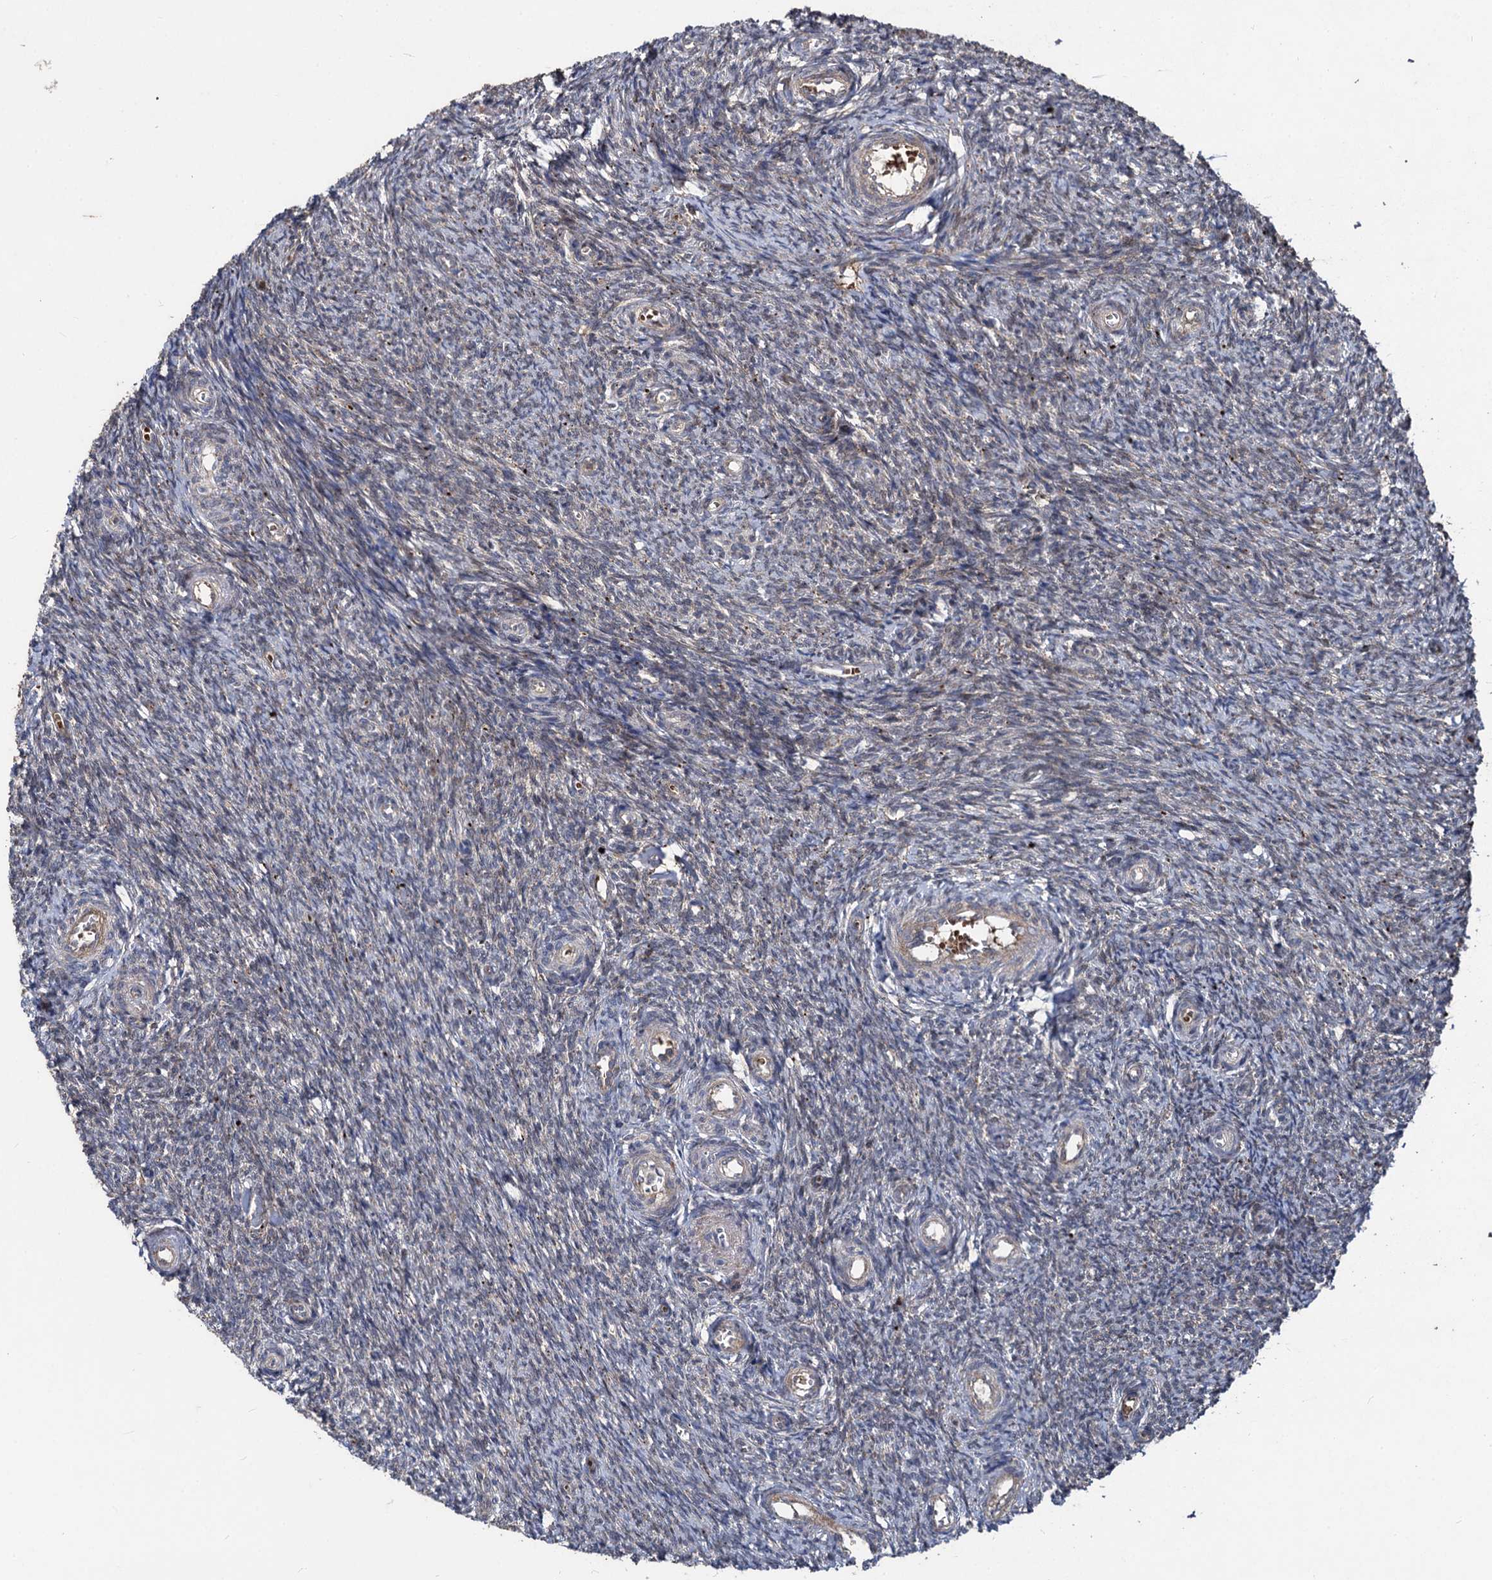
{"staining": {"intensity": "weak", "quantity": "<25%", "location": "nuclear"}, "tissue": "ovary", "cell_type": "Ovarian stroma cells", "image_type": "normal", "snomed": [{"axis": "morphology", "description": "Normal tissue, NOS"}, {"axis": "topography", "description": "Ovary"}], "caption": "Immunohistochemical staining of benign human ovary demonstrates no significant staining in ovarian stroma cells.", "gene": "BCL2L2", "patient": {"sex": "female", "age": 44}}